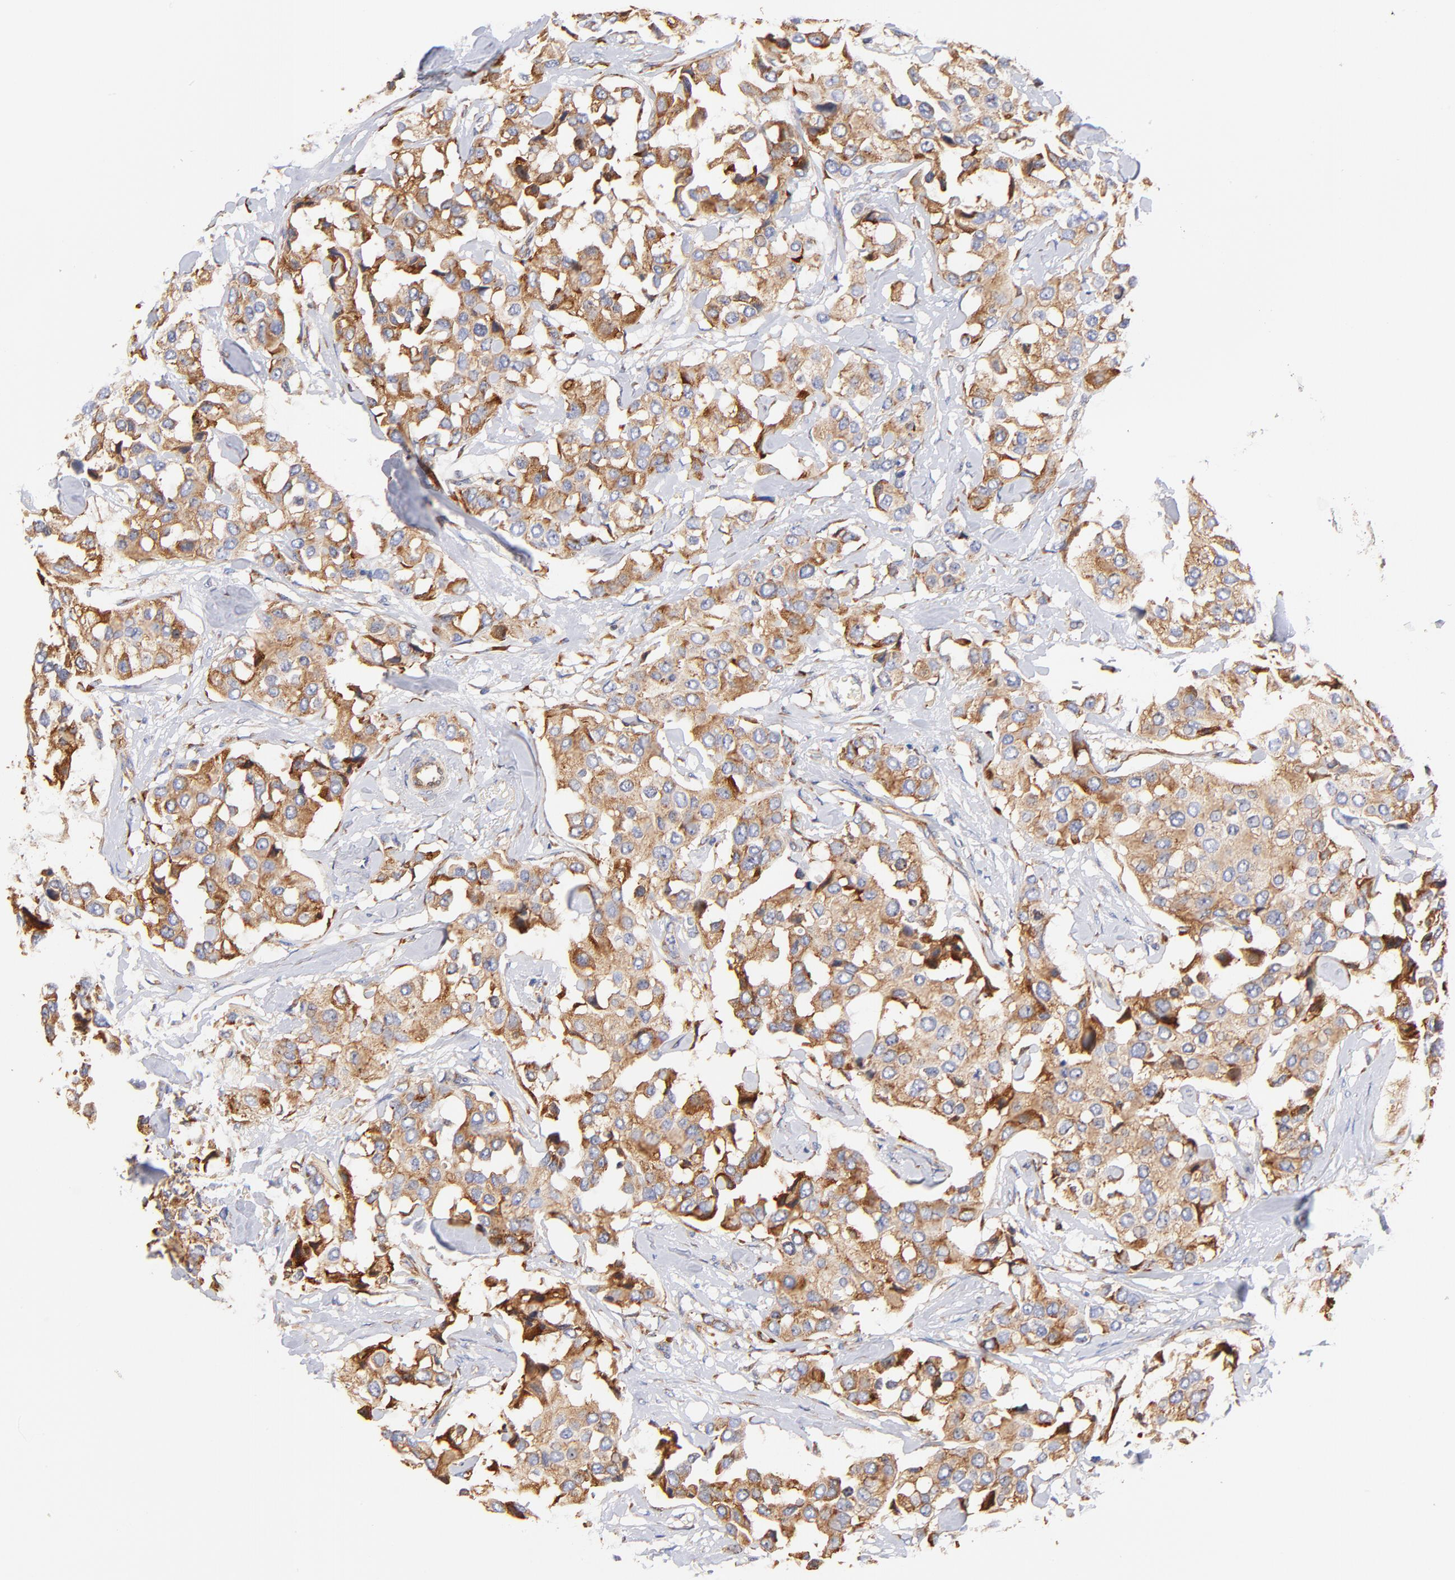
{"staining": {"intensity": "moderate", "quantity": ">75%", "location": "cytoplasmic/membranous"}, "tissue": "breast cancer", "cell_type": "Tumor cells", "image_type": "cancer", "snomed": [{"axis": "morphology", "description": "Duct carcinoma"}, {"axis": "topography", "description": "Breast"}], "caption": "Infiltrating ductal carcinoma (breast) tissue reveals moderate cytoplasmic/membranous expression in approximately >75% of tumor cells, visualized by immunohistochemistry. The protein of interest is shown in brown color, while the nuclei are stained blue.", "gene": "RPL27", "patient": {"sex": "female", "age": 80}}